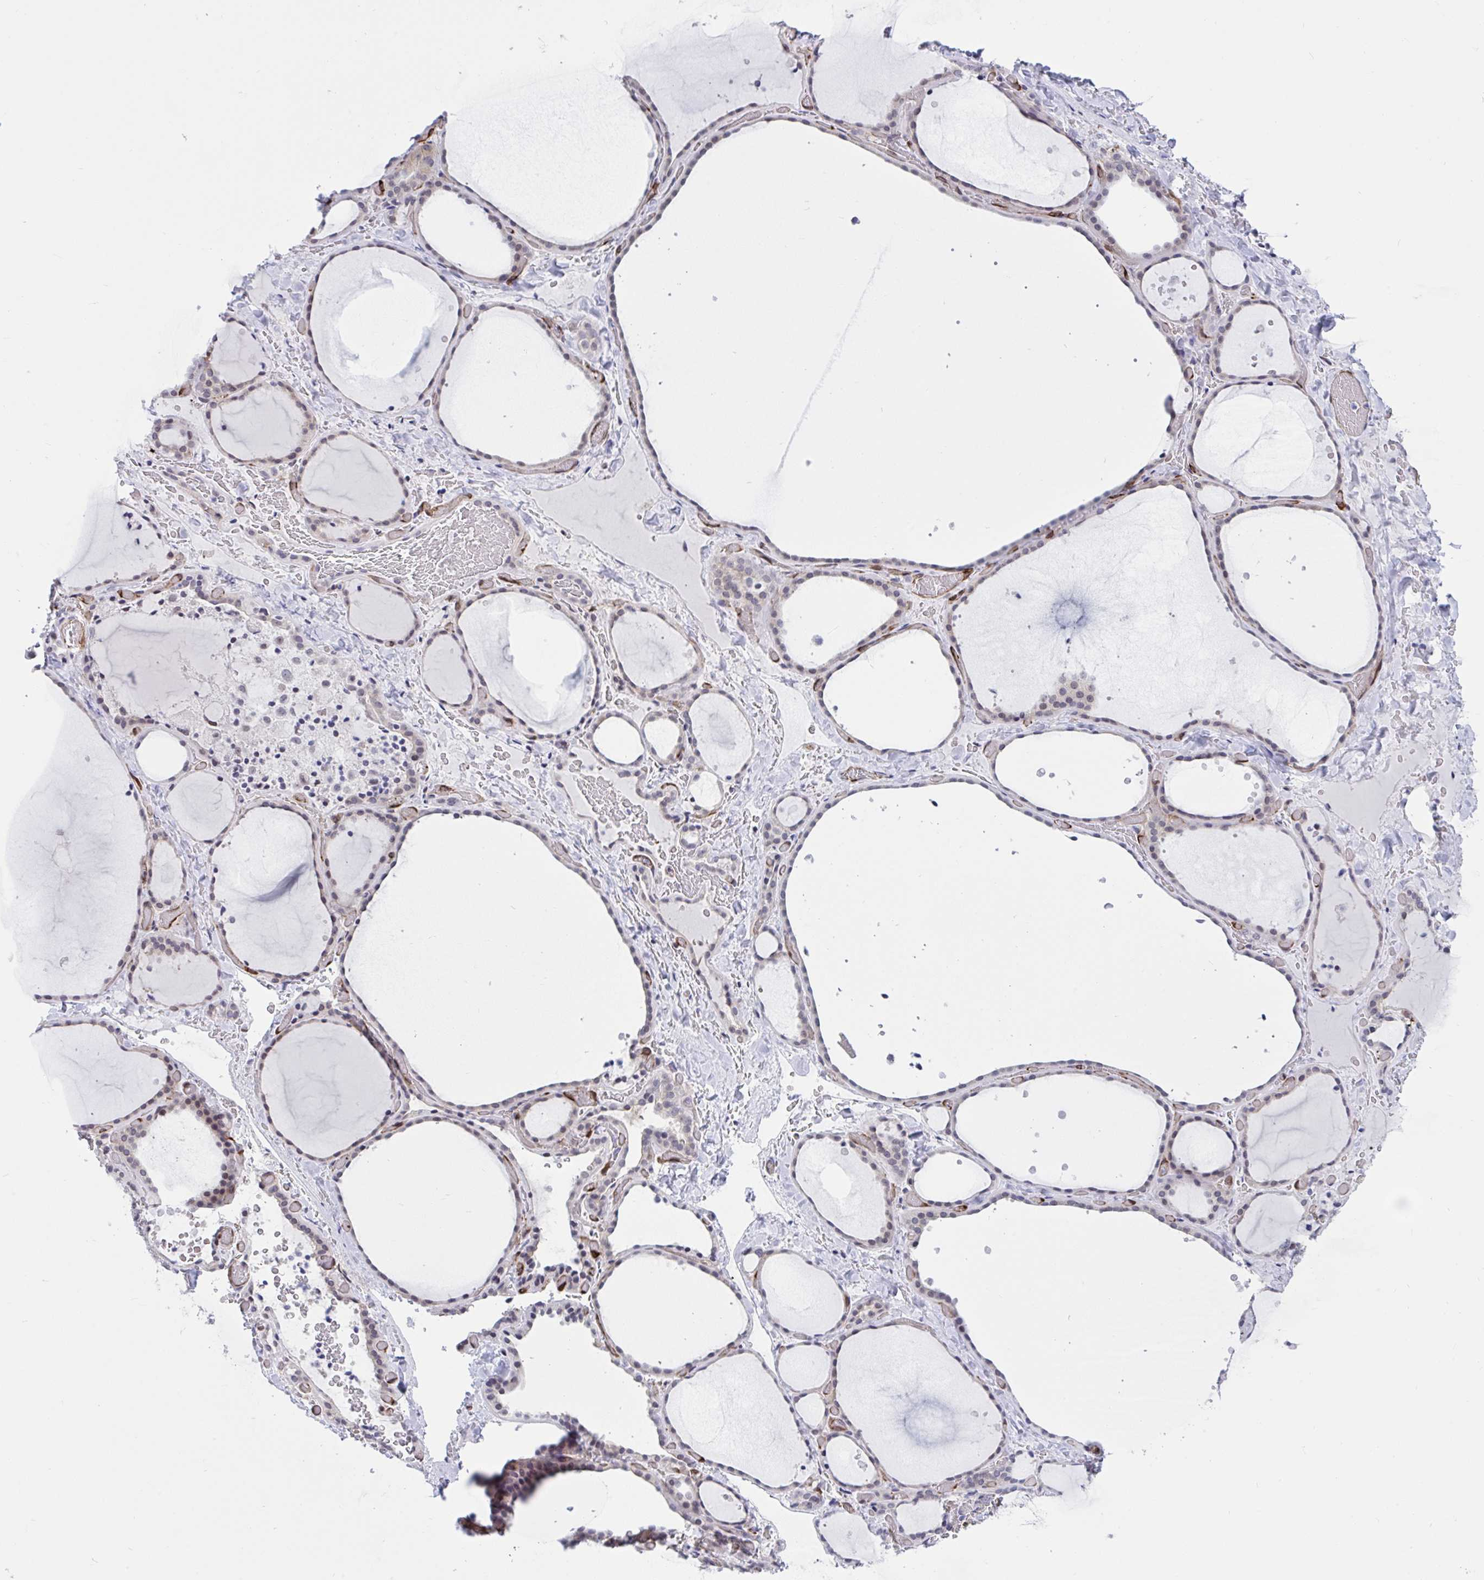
{"staining": {"intensity": "weak", "quantity": "<25%", "location": "nuclear"}, "tissue": "thyroid gland", "cell_type": "Glandular cells", "image_type": "normal", "snomed": [{"axis": "morphology", "description": "Normal tissue, NOS"}, {"axis": "topography", "description": "Thyroid gland"}], "caption": "Thyroid gland stained for a protein using immunohistochemistry (IHC) reveals no staining glandular cells.", "gene": "EML1", "patient": {"sex": "female", "age": 36}}